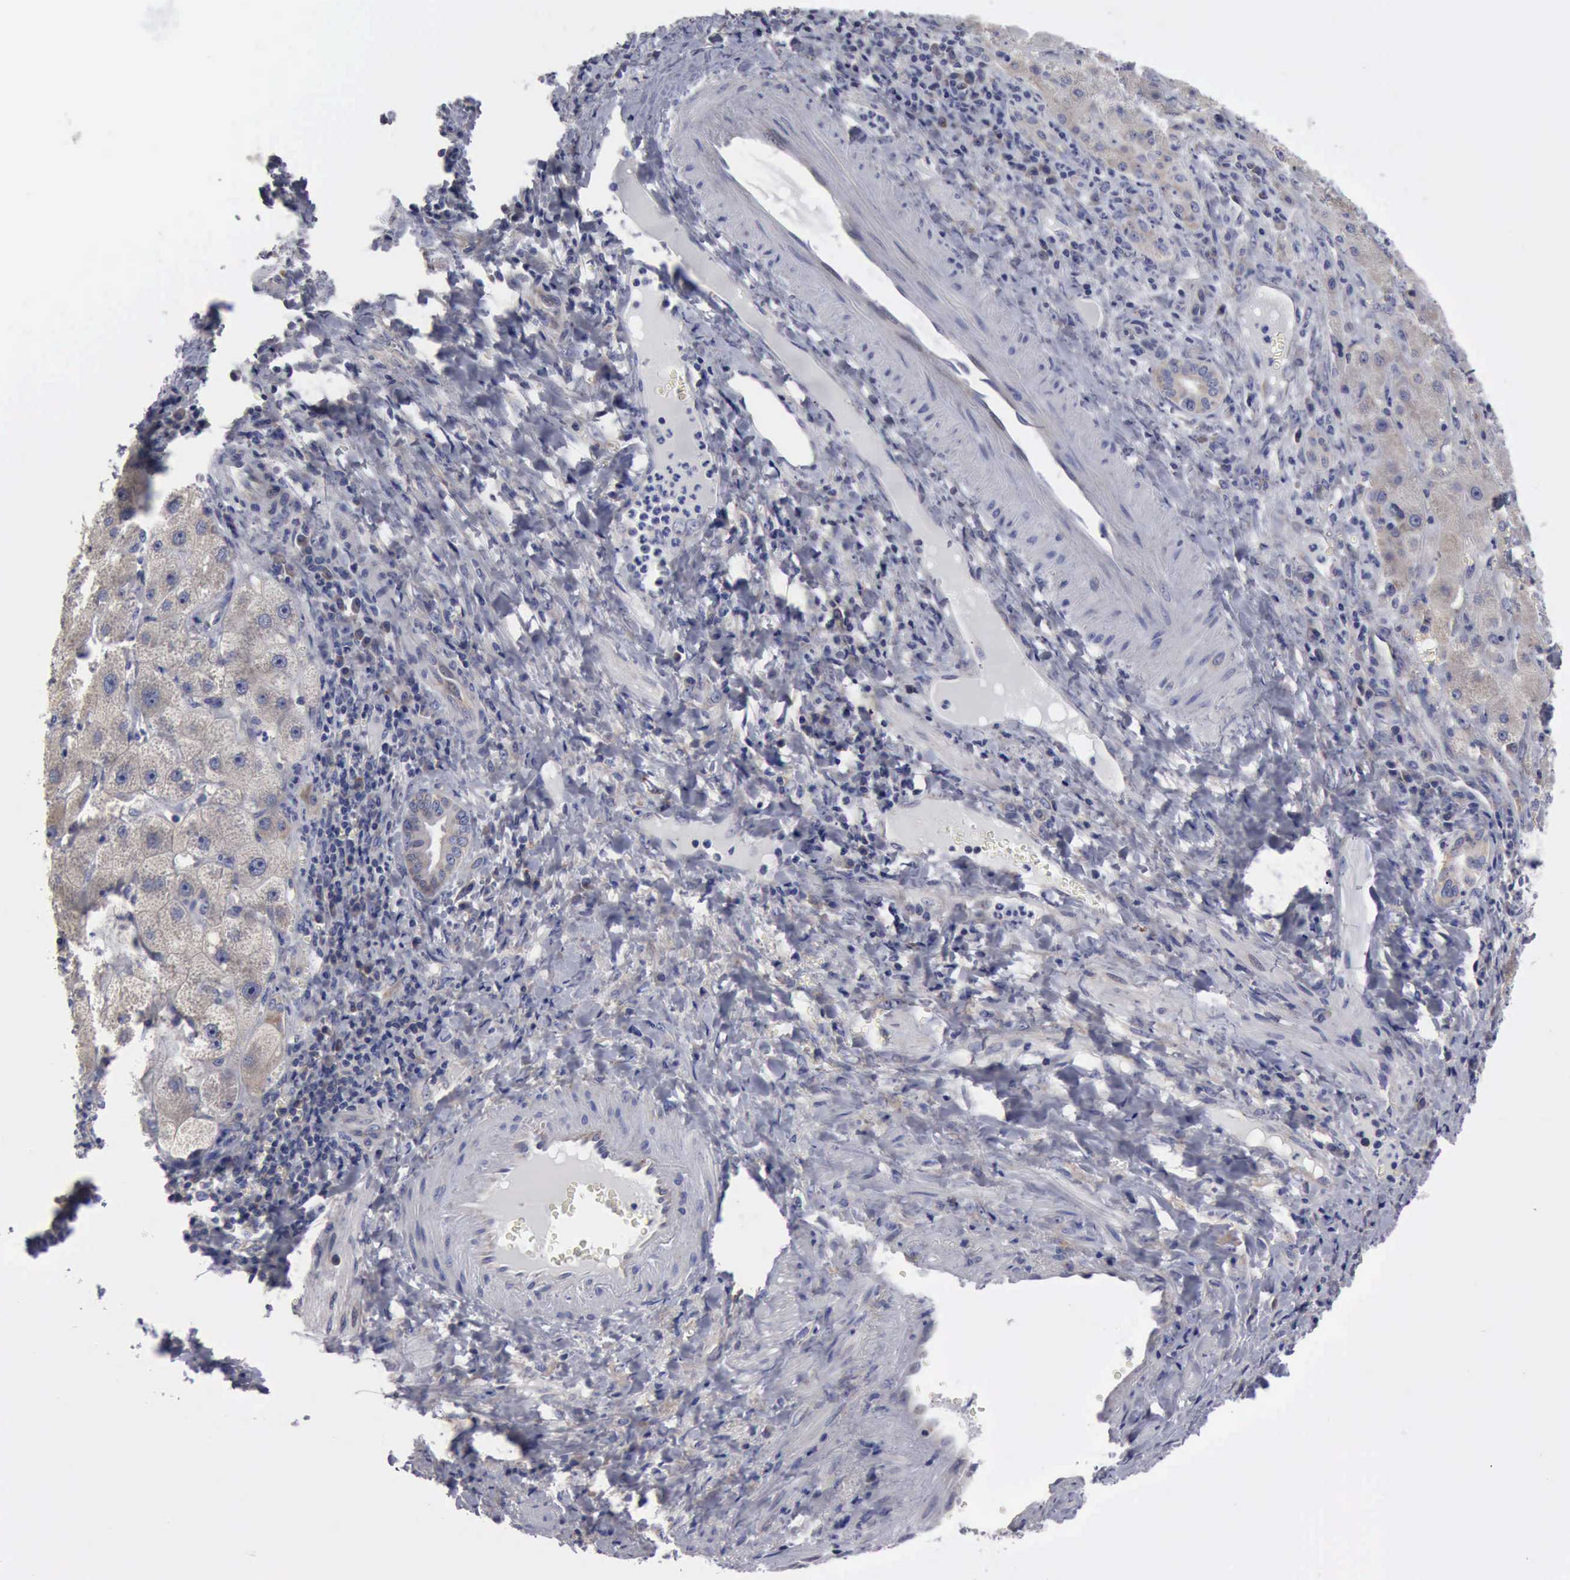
{"staining": {"intensity": "moderate", "quantity": "<25%", "location": "cytoplasmic/membranous"}, "tissue": "liver cancer", "cell_type": "Tumor cells", "image_type": "cancer", "snomed": [{"axis": "morphology", "description": "Cholangiocarcinoma"}, {"axis": "topography", "description": "Liver"}], "caption": "Immunohistochemistry (IHC) of liver cancer reveals low levels of moderate cytoplasmic/membranous expression in approximately <25% of tumor cells. The protein of interest is shown in brown color, while the nuclei are stained blue.", "gene": "TXLNG", "patient": {"sex": "female", "age": 79}}